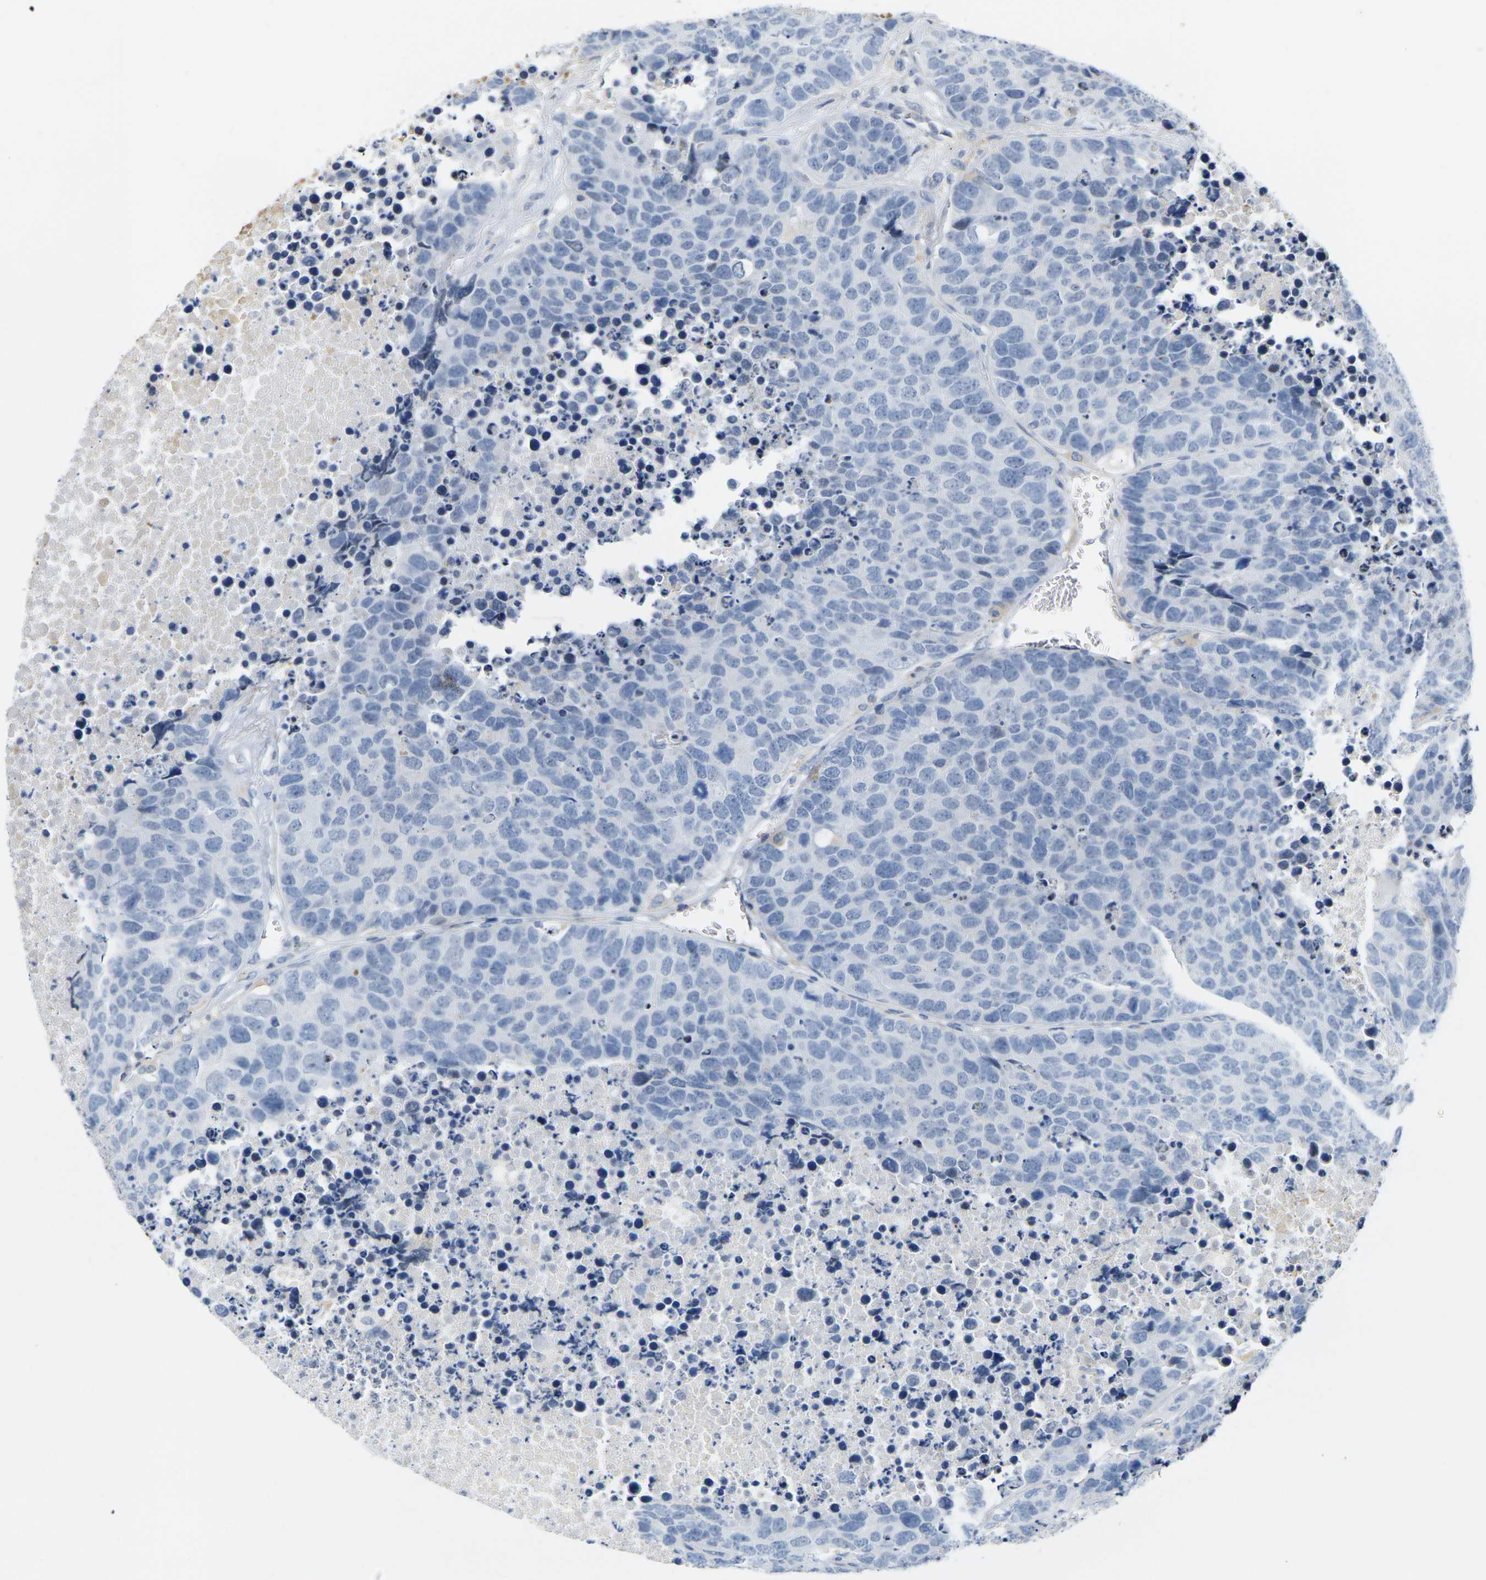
{"staining": {"intensity": "negative", "quantity": "none", "location": "none"}, "tissue": "carcinoid", "cell_type": "Tumor cells", "image_type": "cancer", "snomed": [{"axis": "morphology", "description": "Carcinoid, malignant, NOS"}, {"axis": "topography", "description": "Lung"}], "caption": "Carcinoid stained for a protein using immunohistochemistry (IHC) demonstrates no expression tumor cells.", "gene": "OTOF", "patient": {"sex": "male", "age": 60}}